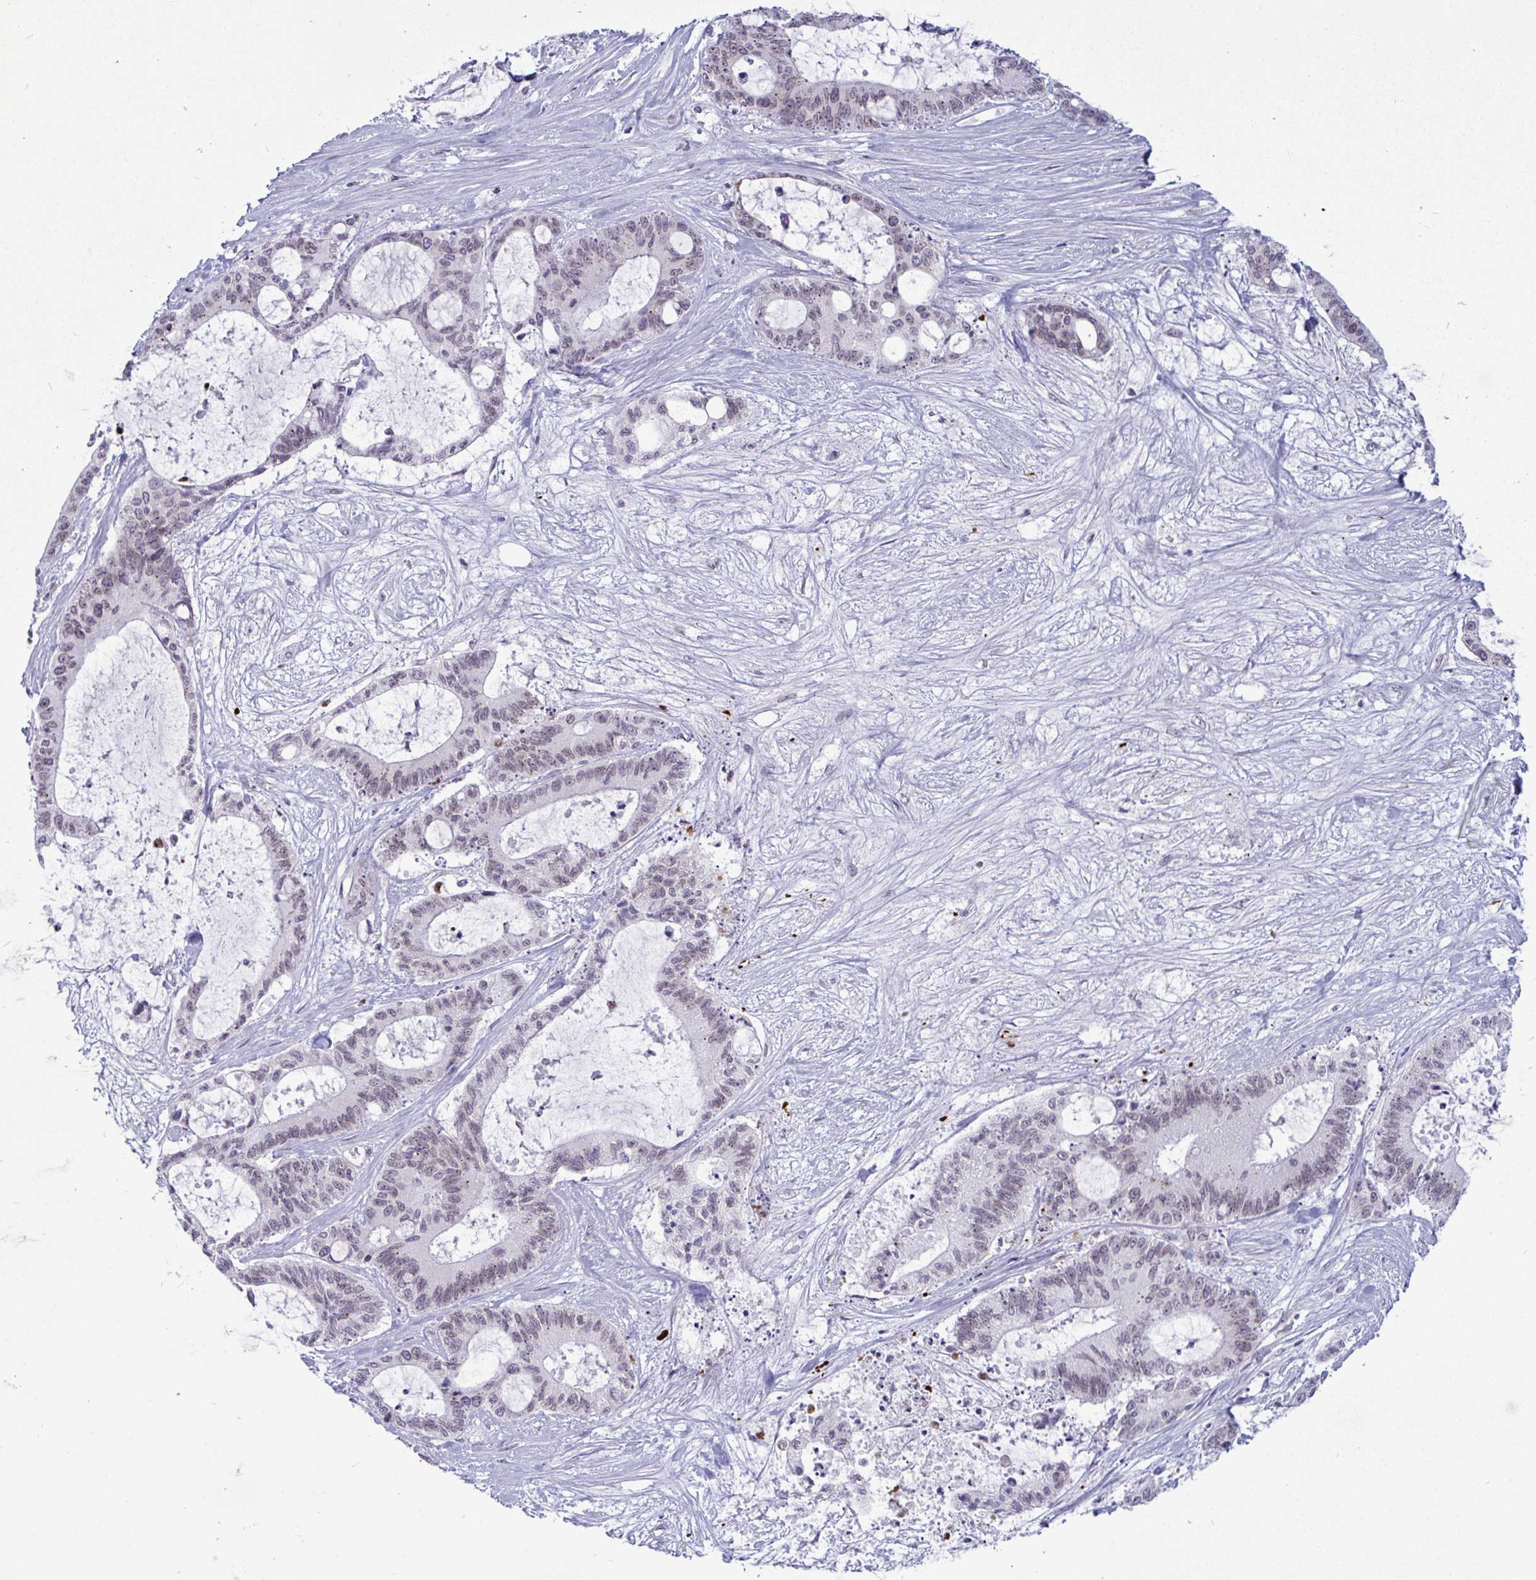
{"staining": {"intensity": "weak", "quantity": ">75%", "location": "nuclear"}, "tissue": "liver cancer", "cell_type": "Tumor cells", "image_type": "cancer", "snomed": [{"axis": "morphology", "description": "Normal tissue, NOS"}, {"axis": "morphology", "description": "Cholangiocarcinoma"}, {"axis": "topography", "description": "Liver"}, {"axis": "topography", "description": "Peripheral nerve tissue"}], "caption": "Liver cholangiocarcinoma stained for a protein (brown) reveals weak nuclear positive expression in about >75% of tumor cells.", "gene": "DOCK11", "patient": {"sex": "female", "age": 73}}